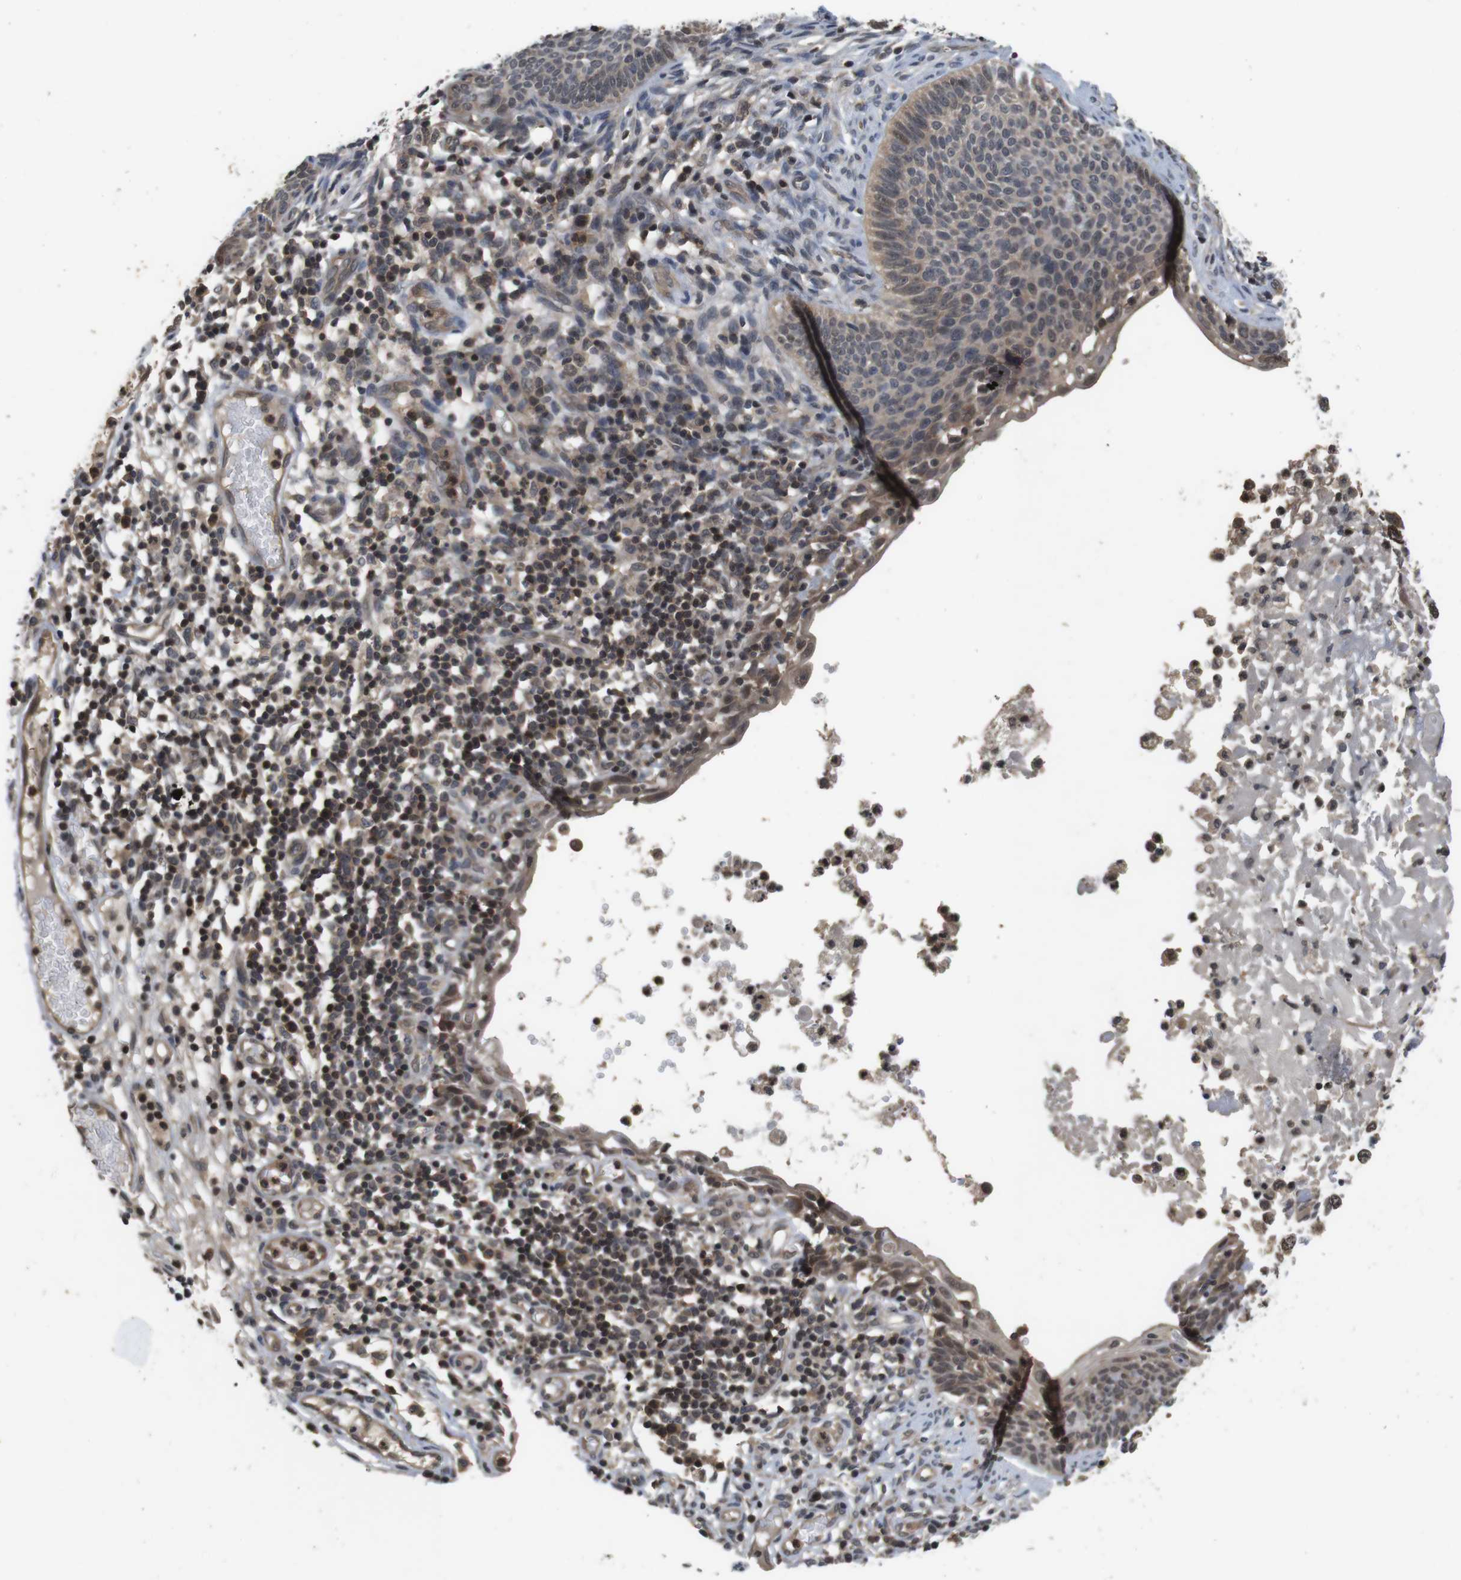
{"staining": {"intensity": "weak", "quantity": ">75%", "location": "cytoplasmic/membranous"}, "tissue": "skin cancer", "cell_type": "Tumor cells", "image_type": "cancer", "snomed": [{"axis": "morphology", "description": "Normal tissue, NOS"}, {"axis": "morphology", "description": "Basal cell carcinoma"}, {"axis": "topography", "description": "Skin"}], "caption": "DAB immunohistochemical staining of skin cancer exhibits weak cytoplasmic/membranous protein staining in approximately >75% of tumor cells.", "gene": "FADD", "patient": {"sex": "male", "age": 87}}